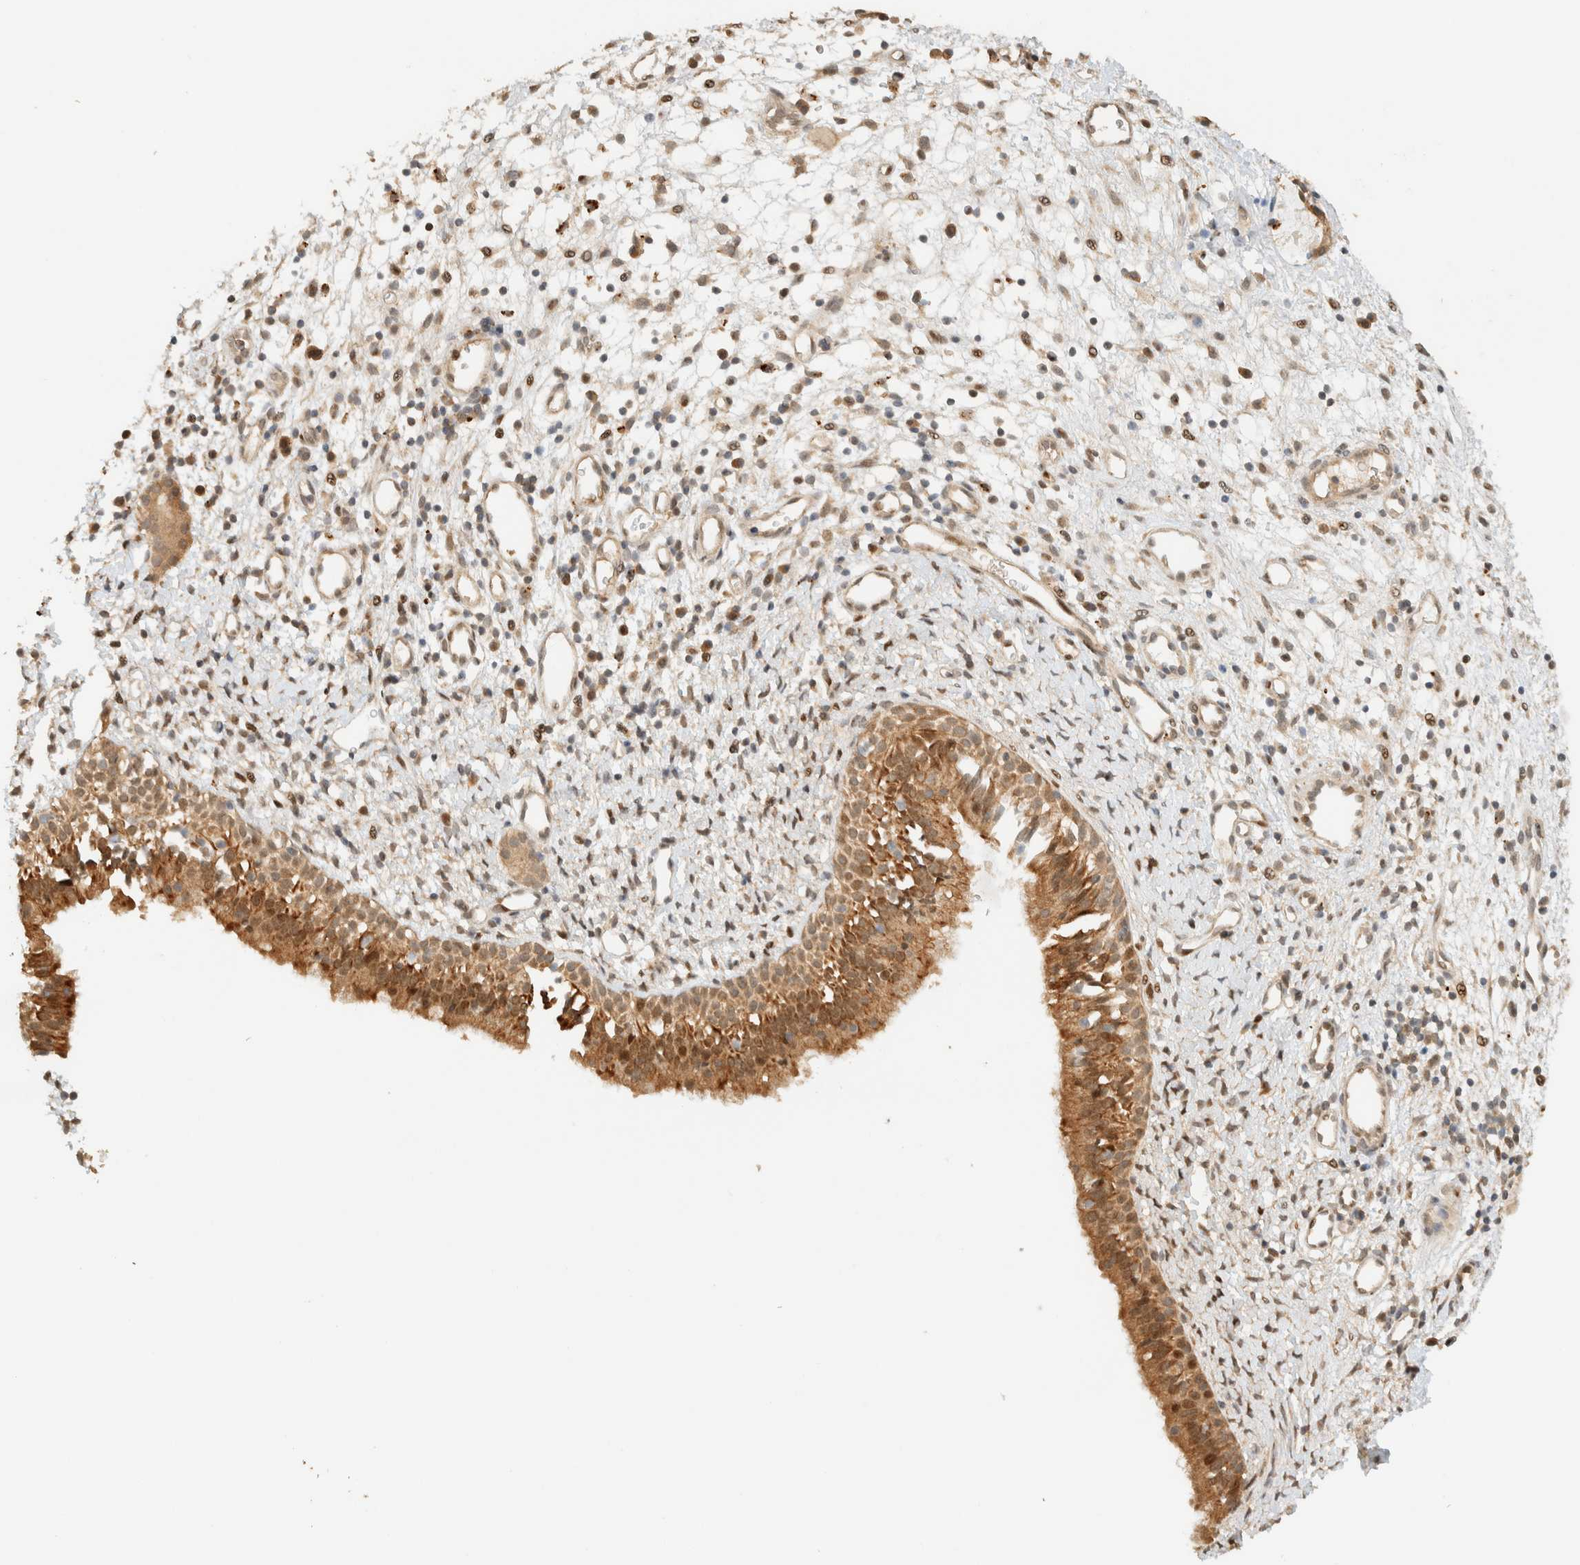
{"staining": {"intensity": "moderate", "quantity": ">75%", "location": "cytoplasmic/membranous"}, "tissue": "nasopharynx", "cell_type": "Respiratory epithelial cells", "image_type": "normal", "snomed": [{"axis": "morphology", "description": "Normal tissue, NOS"}, {"axis": "topography", "description": "Nasopharynx"}], "caption": "This histopathology image exhibits IHC staining of normal human nasopharynx, with medium moderate cytoplasmic/membranous staining in about >75% of respiratory epithelial cells.", "gene": "ZBTB34", "patient": {"sex": "male", "age": 22}}